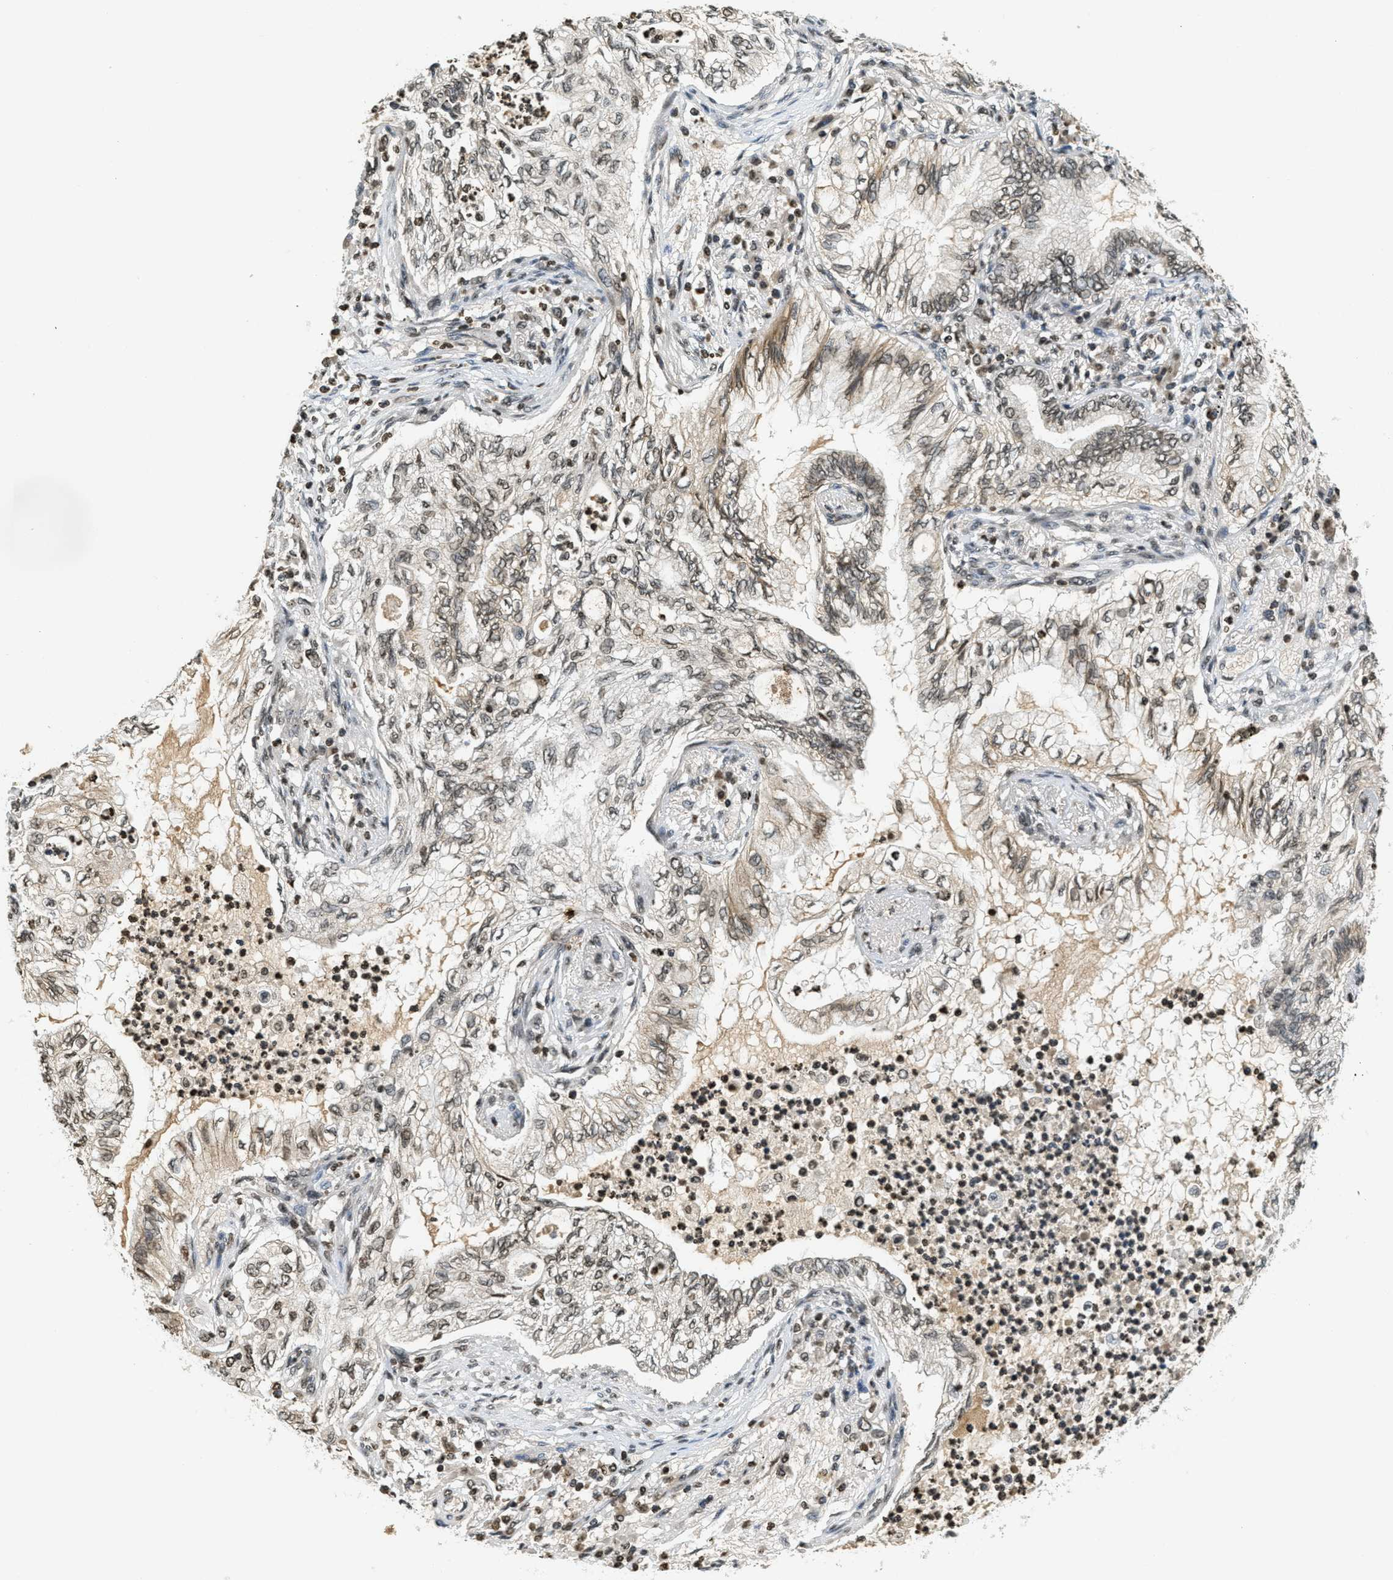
{"staining": {"intensity": "moderate", "quantity": ">75%", "location": "nuclear"}, "tissue": "lung cancer", "cell_type": "Tumor cells", "image_type": "cancer", "snomed": [{"axis": "morphology", "description": "Normal tissue, NOS"}, {"axis": "morphology", "description": "Adenocarcinoma, NOS"}, {"axis": "topography", "description": "Bronchus"}, {"axis": "topography", "description": "Lung"}], "caption": "The immunohistochemical stain highlights moderate nuclear expression in tumor cells of adenocarcinoma (lung) tissue. (DAB = brown stain, brightfield microscopy at high magnification).", "gene": "LDB2", "patient": {"sex": "female", "age": 70}}